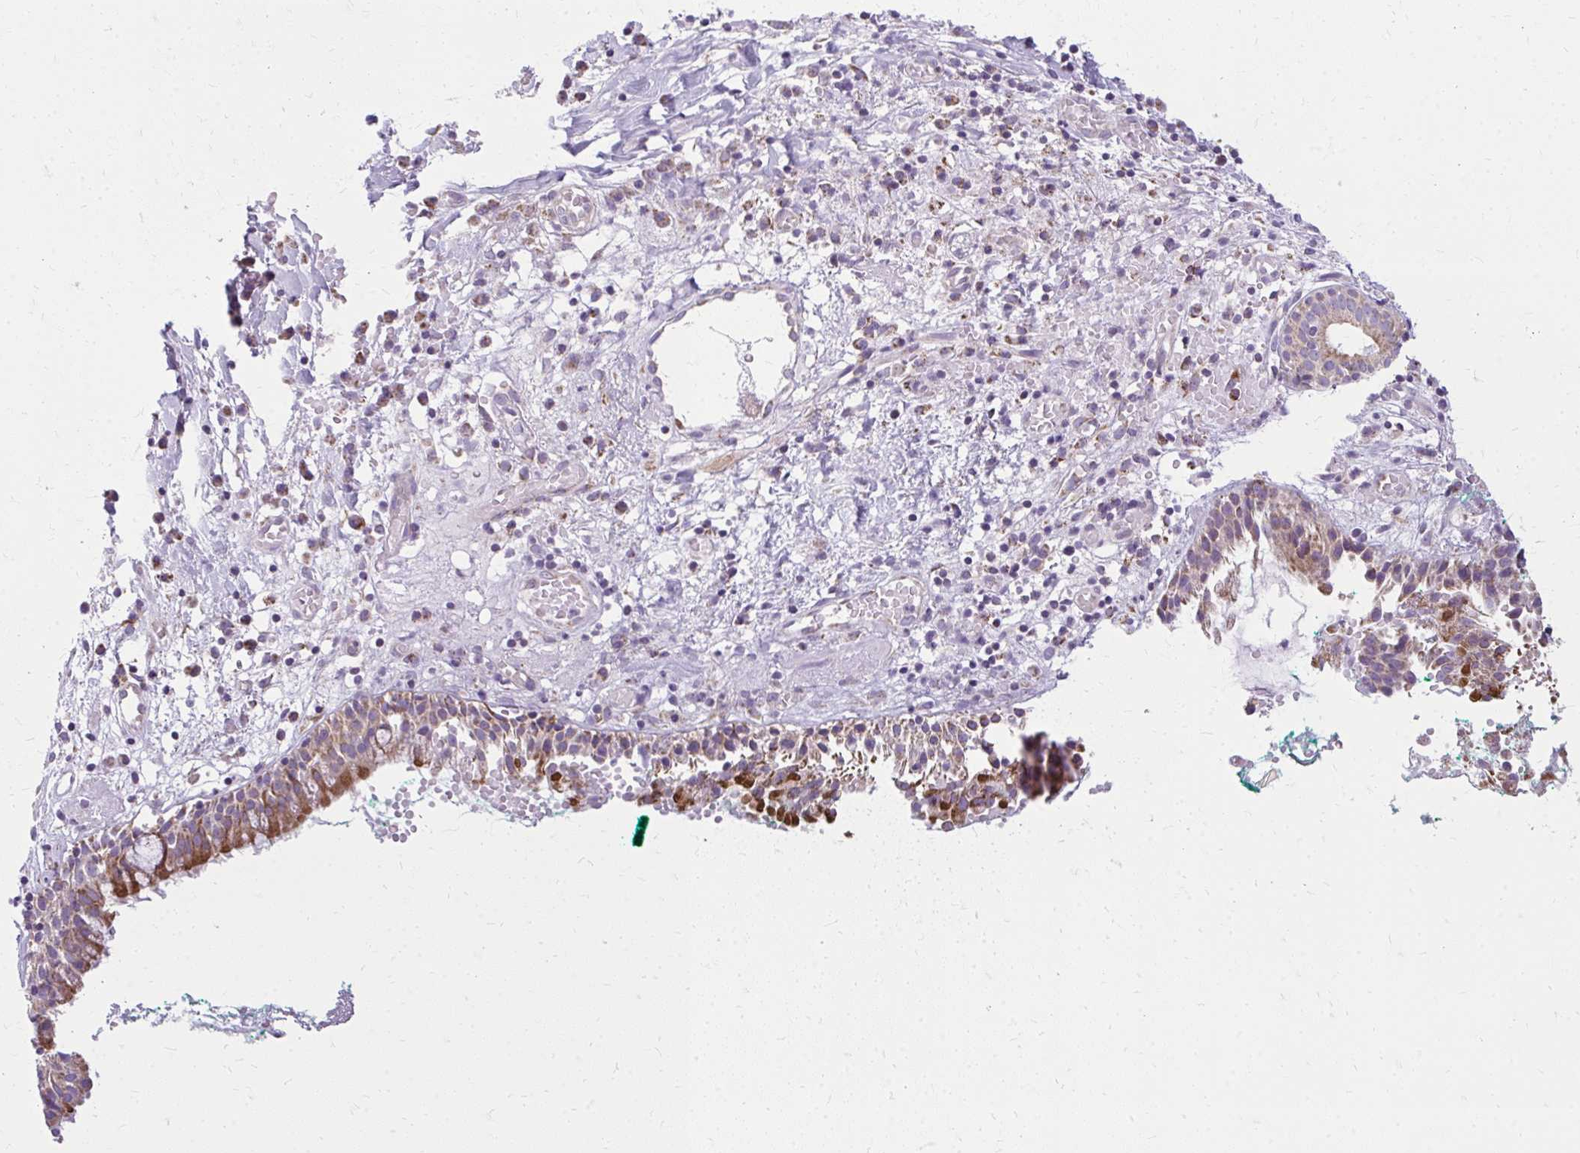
{"staining": {"intensity": "moderate", "quantity": ">75%", "location": "cytoplasmic/membranous"}, "tissue": "nasopharynx", "cell_type": "Respiratory epithelial cells", "image_type": "normal", "snomed": [{"axis": "morphology", "description": "Normal tissue, NOS"}, {"axis": "morphology", "description": "Basal cell carcinoma"}, {"axis": "topography", "description": "Cartilage tissue"}, {"axis": "topography", "description": "Nasopharynx"}, {"axis": "topography", "description": "Oral tissue"}], "caption": "Unremarkable nasopharynx exhibits moderate cytoplasmic/membranous expression in approximately >75% of respiratory epithelial cells.", "gene": "IFIT1", "patient": {"sex": "female", "age": 77}}